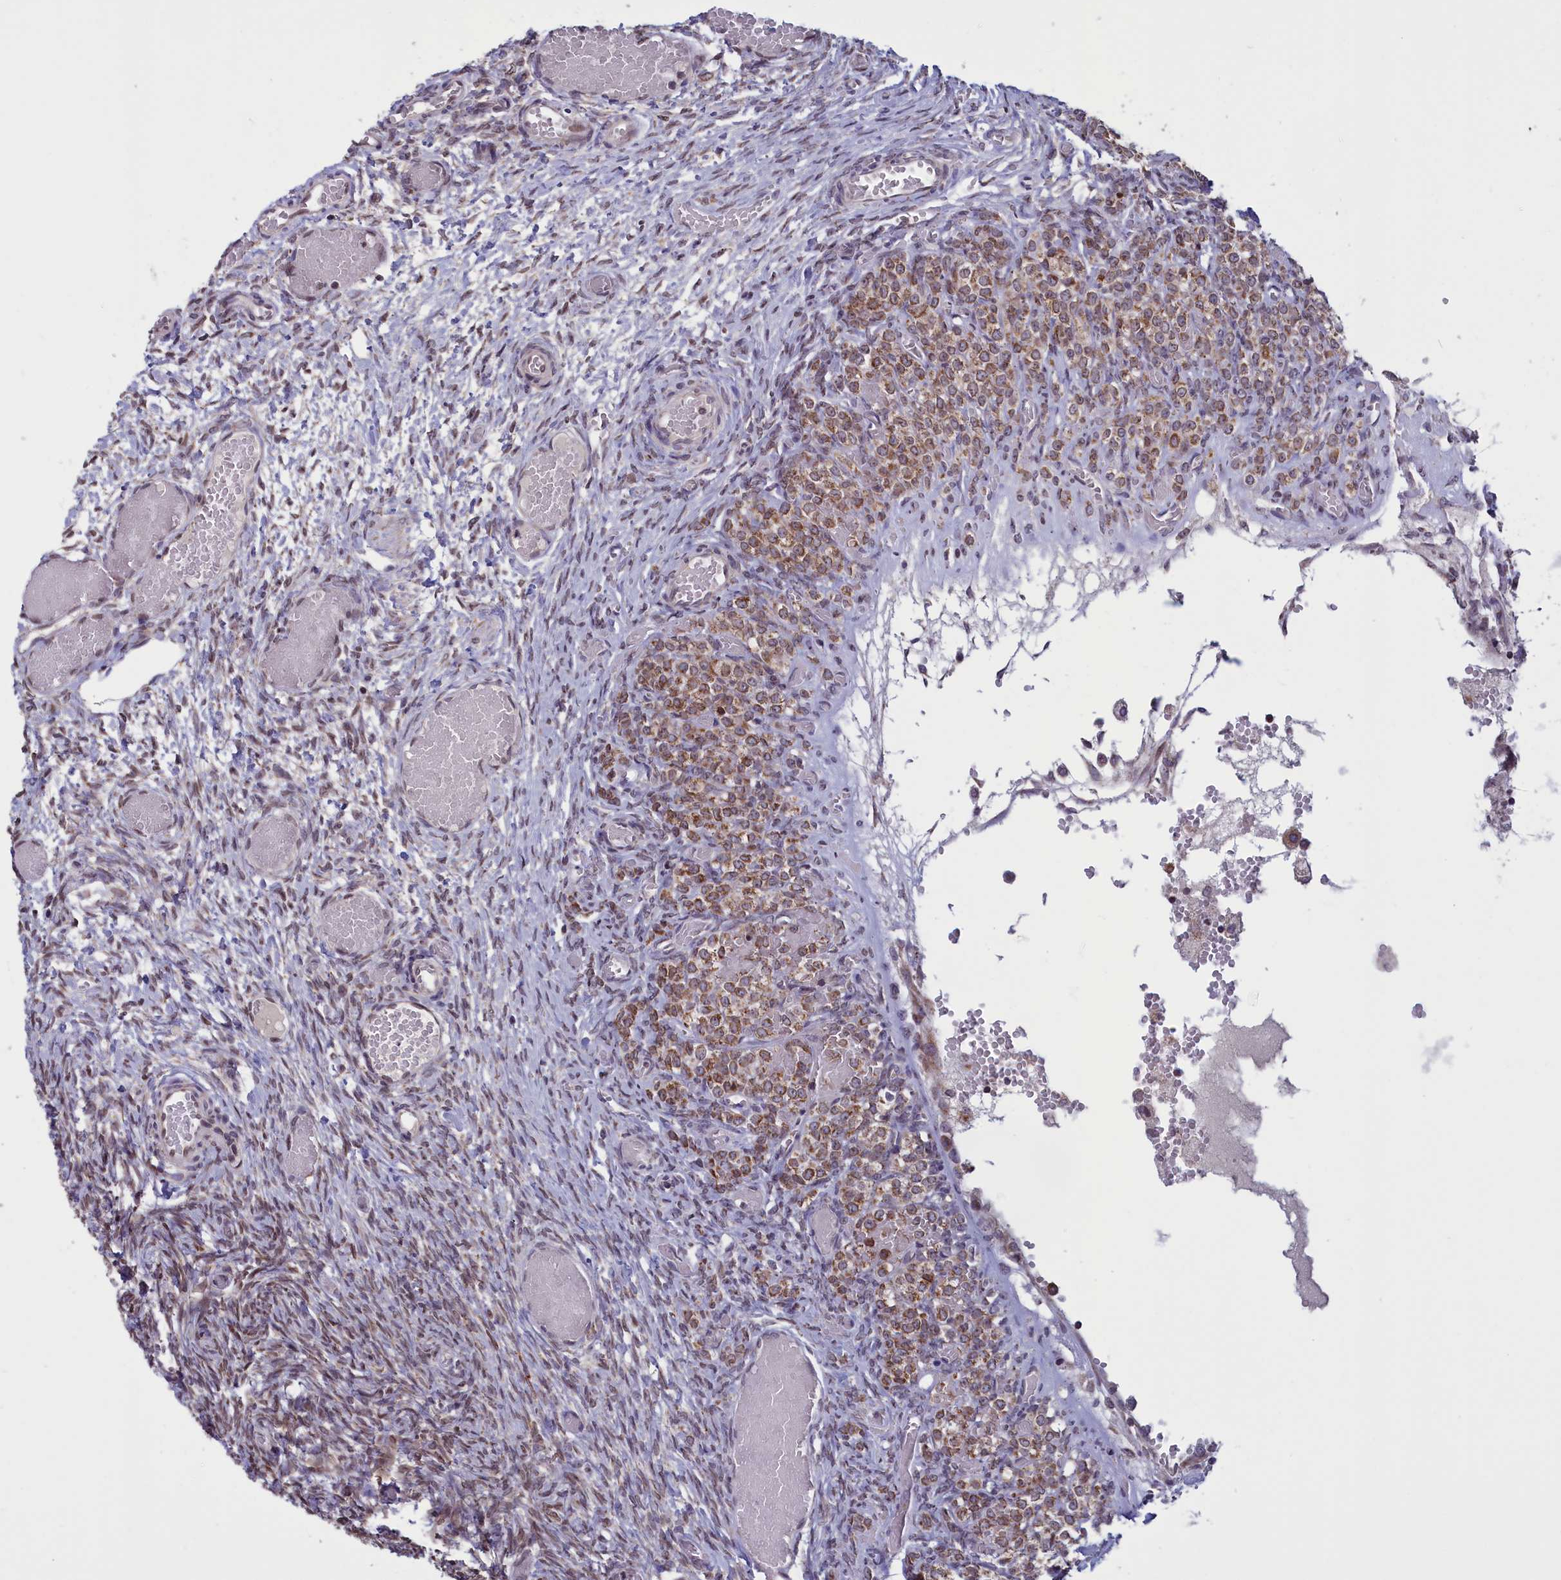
{"staining": {"intensity": "moderate", "quantity": "25%-75%", "location": "cytoplasmic/membranous,nuclear"}, "tissue": "ovary", "cell_type": "Ovarian stroma cells", "image_type": "normal", "snomed": [{"axis": "morphology", "description": "Adenocarcinoma, NOS"}, {"axis": "topography", "description": "Endometrium"}], "caption": "IHC micrograph of unremarkable ovary stained for a protein (brown), which reveals medium levels of moderate cytoplasmic/membranous,nuclear expression in about 25%-75% of ovarian stroma cells.", "gene": "PARS2", "patient": {"sex": "female", "age": 32}}